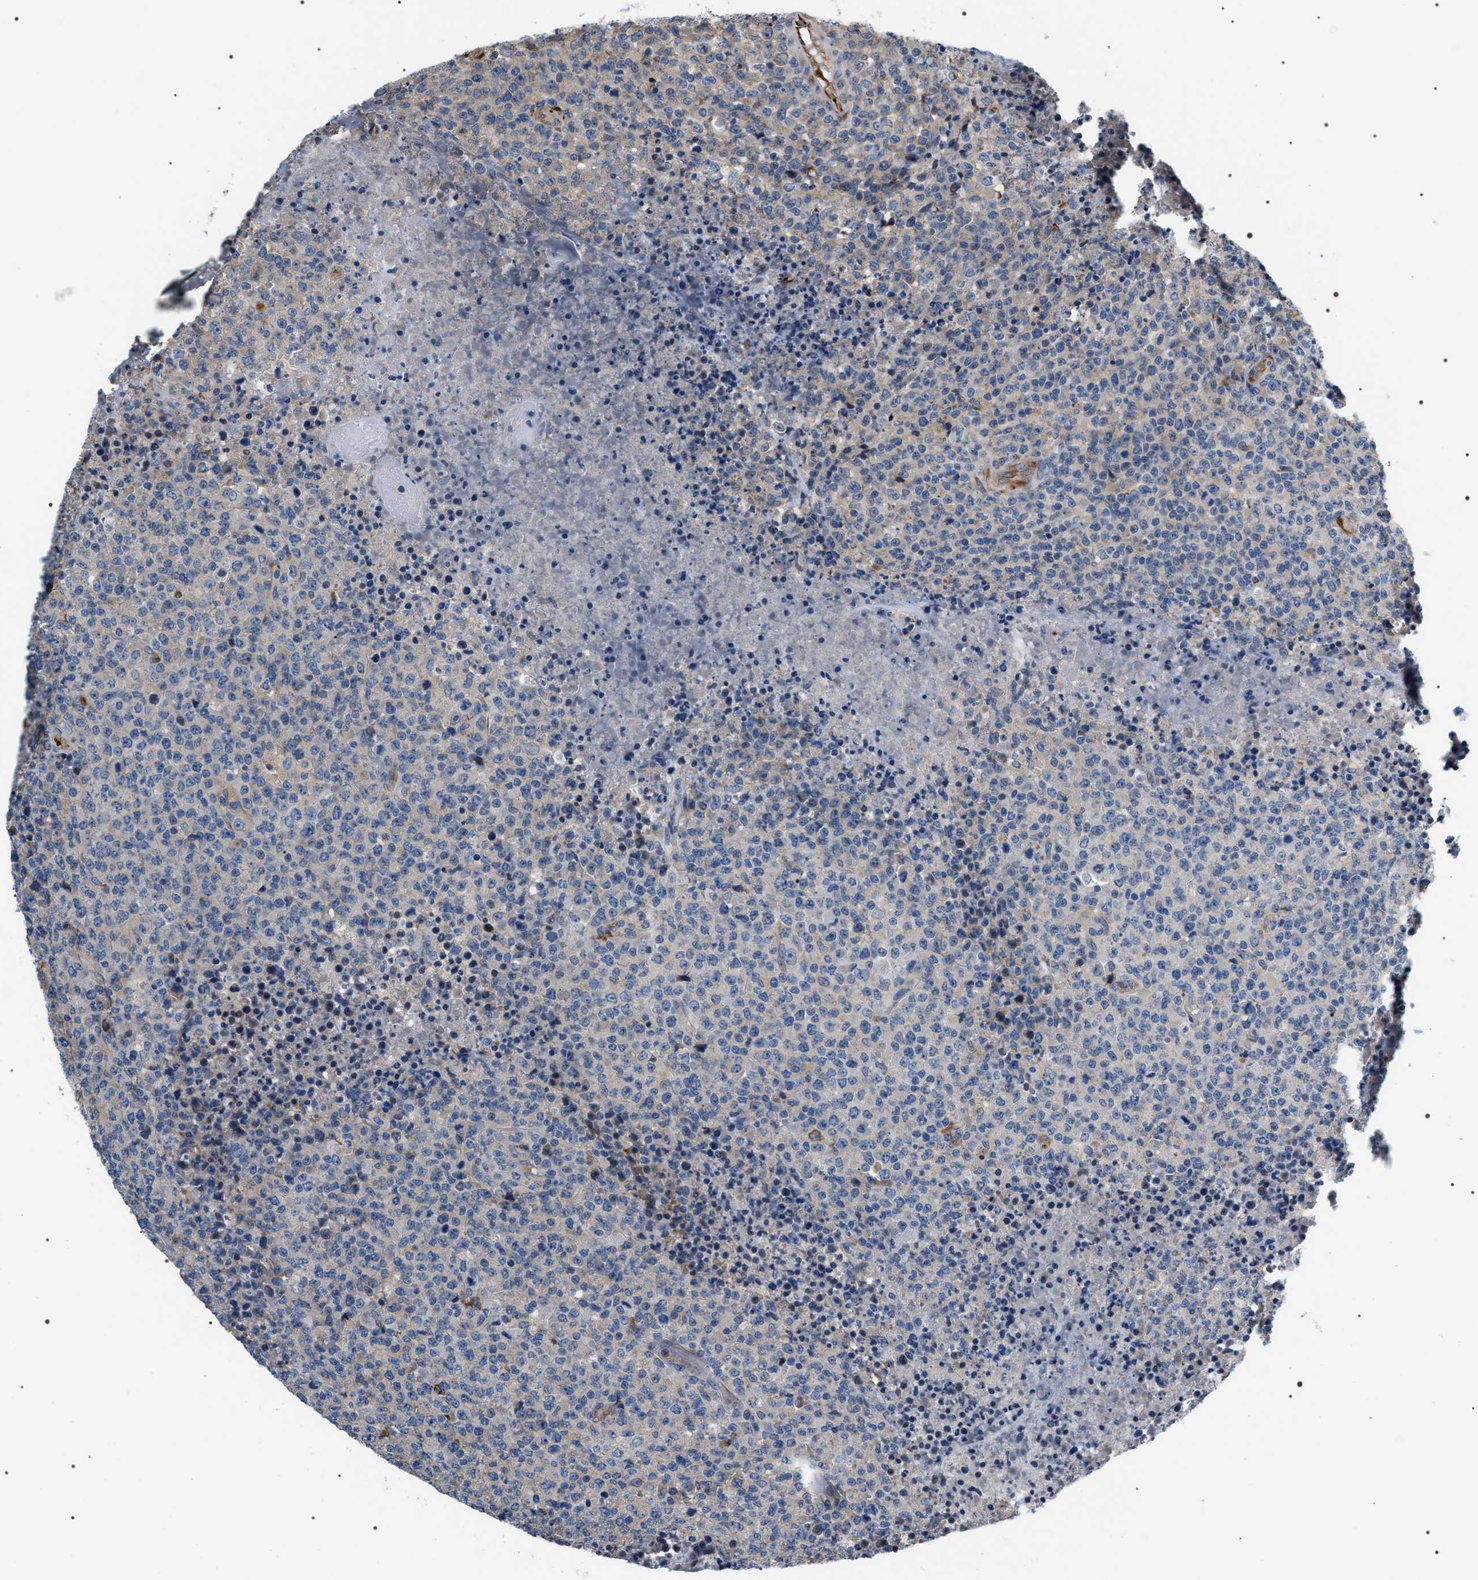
{"staining": {"intensity": "negative", "quantity": "none", "location": "none"}, "tissue": "lymphoma", "cell_type": "Tumor cells", "image_type": "cancer", "snomed": [{"axis": "morphology", "description": "Malignant lymphoma, non-Hodgkin's type, High grade"}, {"axis": "topography", "description": "Lymph node"}], "caption": "An IHC micrograph of lymphoma is shown. There is no staining in tumor cells of lymphoma.", "gene": "PKD1L1", "patient": {"sex": "male", "age": 13}}